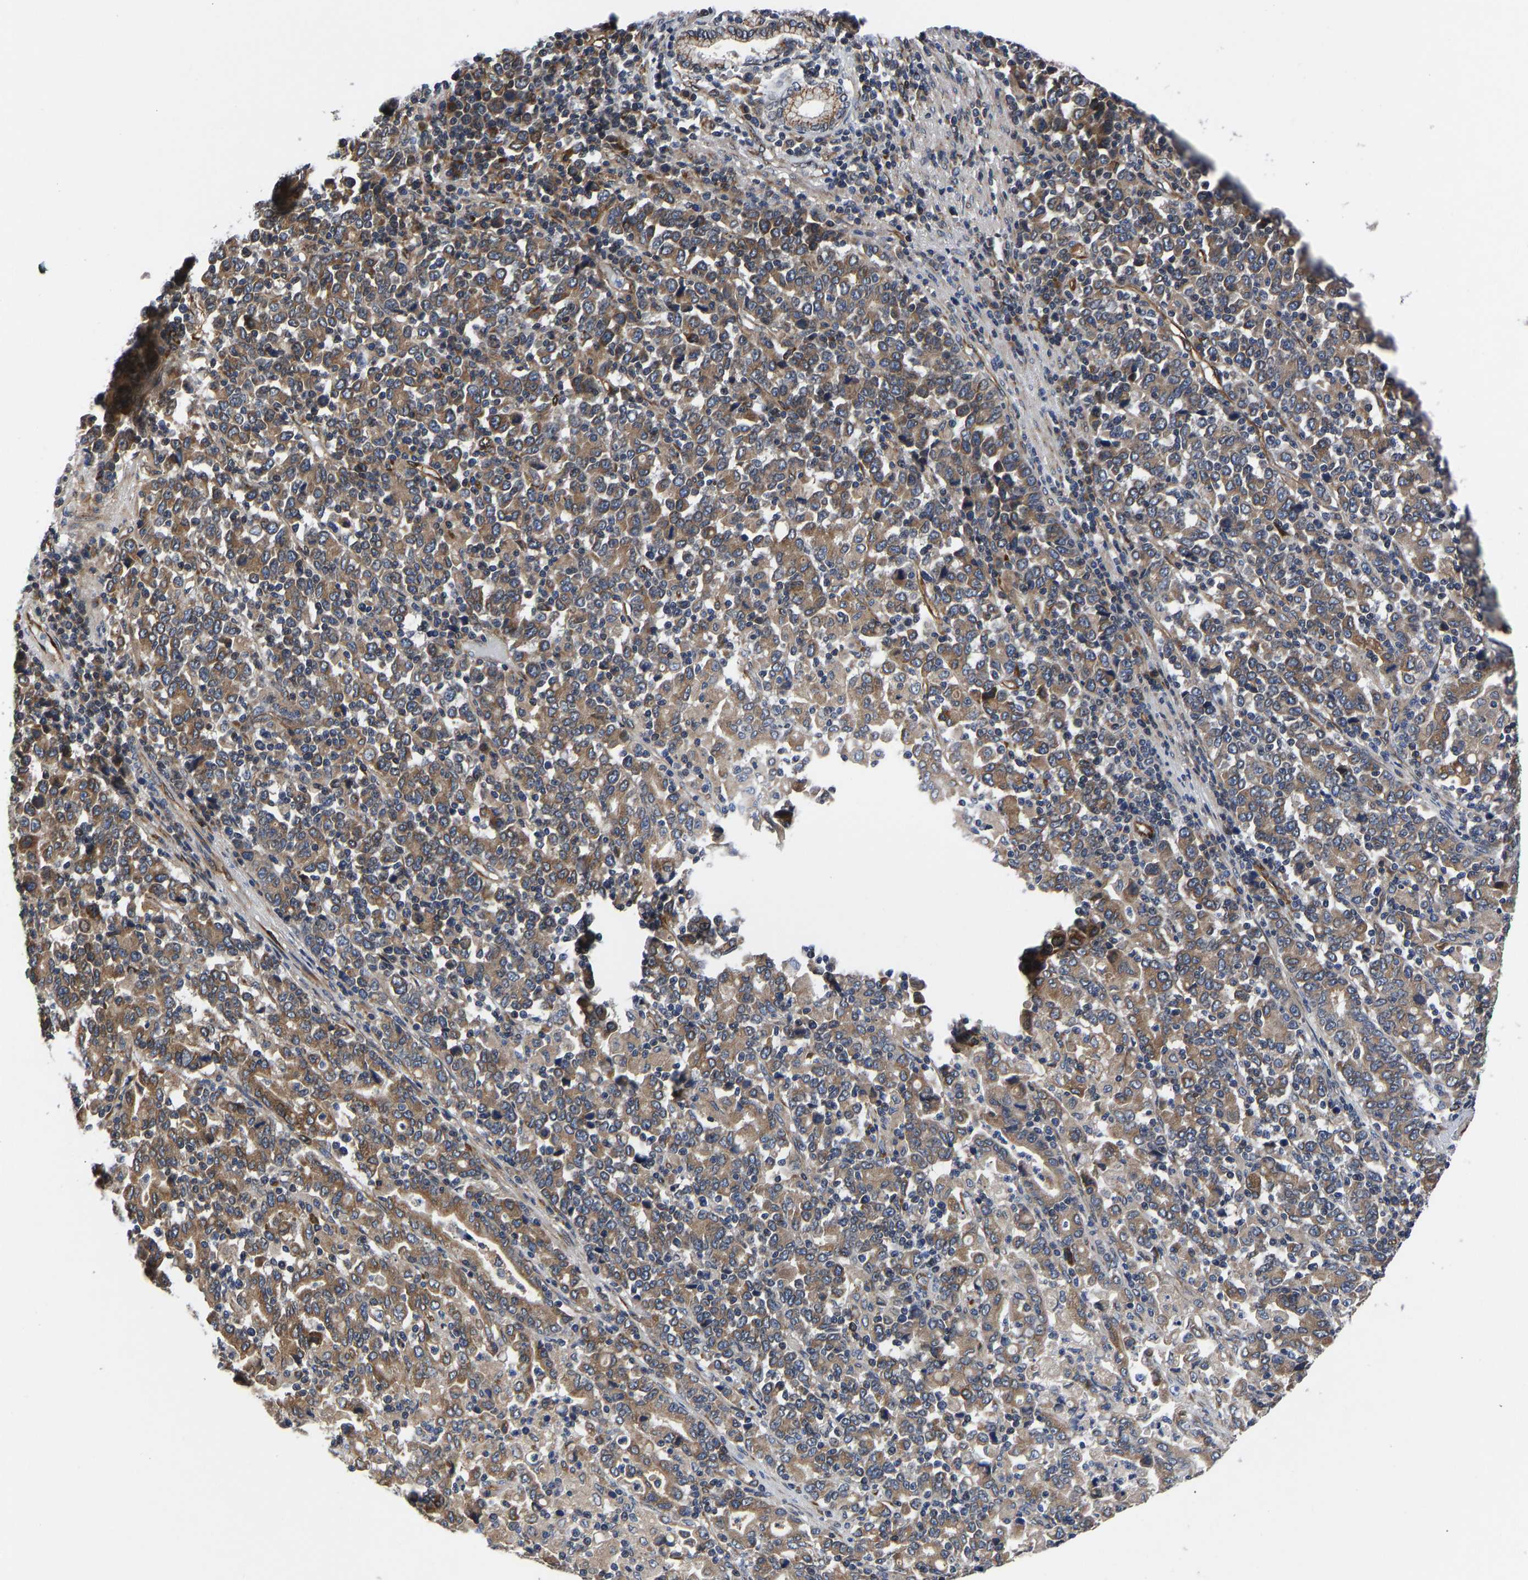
{"staining": {"intensity": "moderate", "quantity": ">75%", "location": "cytoplasmic/membranous"}, "tissue": "stomach cancer", "cell_type": "Tumor cells", "image_type": "cancer", "snomed": [{"axis": "morphology", "description": "Adenocarcinoma, NOS"}, {"axis": "topography", "description": "Stomach, upper"}], "caption": "Protein expression by immunohistochemistry displays moderate cytoplasmic/membranous expression in about >75% of tumor cells in adenocarcinoma (stomach). (IHC, brightfield microscopy, high magnification).", "gene": "FRRS1", "patient": {"sex": "male", "age": 69}}